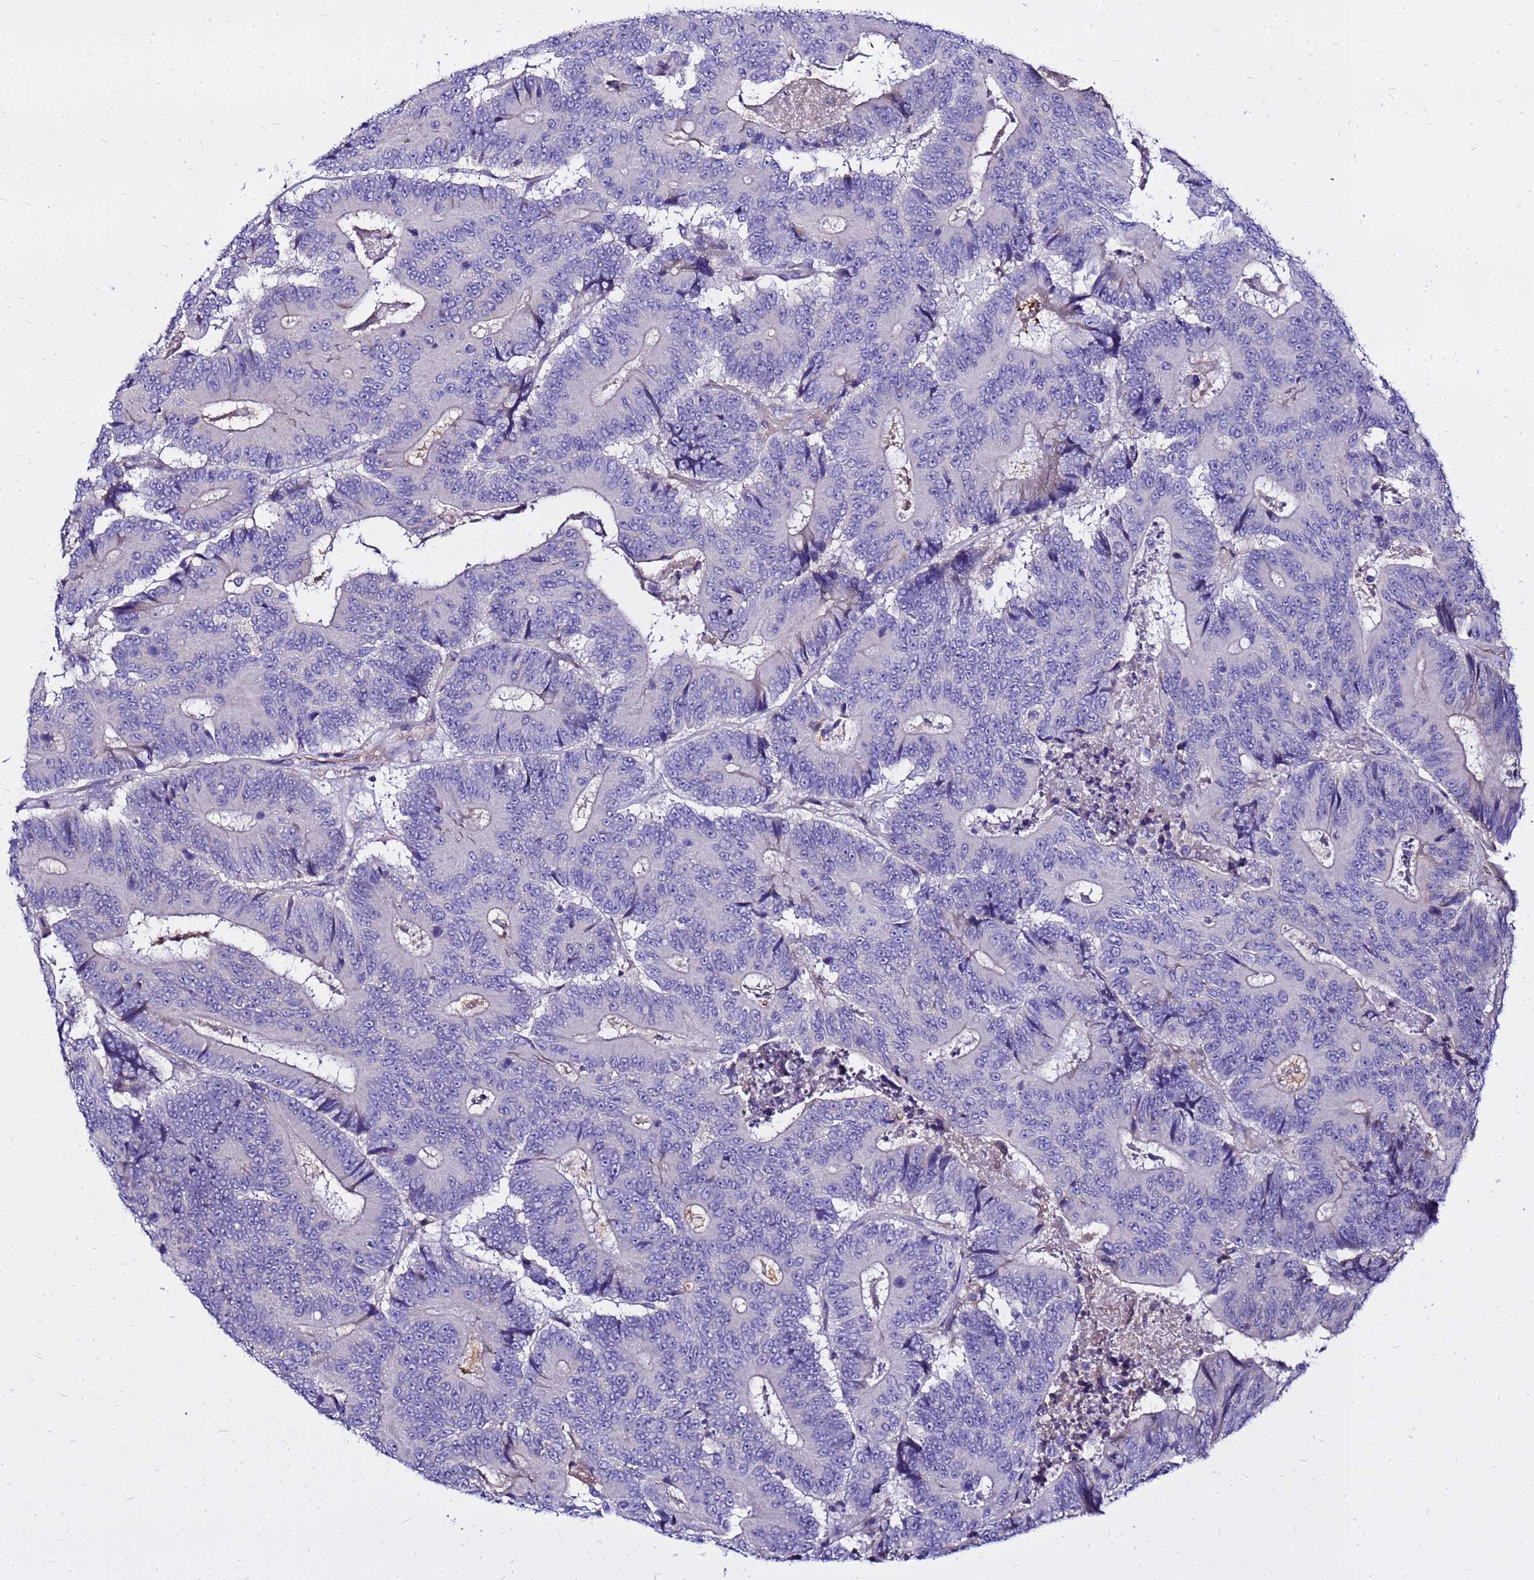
{"staining": {"intensity": "negative", "quantity": "none", "location": "none"}, "tissue": "colorectal cancer", "cell_type": "Tumor cells", "image_type": "cancer", "snomed": [{"axis": "morphology", "description": "Adenocarcinoma, NOS"}, {"axis": "topography", "description": "Colon"}], "caption": "Immunohistochemistry of colorectal cancer (adenocarcinoma) exhibits no staining in tumor cells.", "gene": "HERC5", "patient": {"sex": "male", "age": 83}}